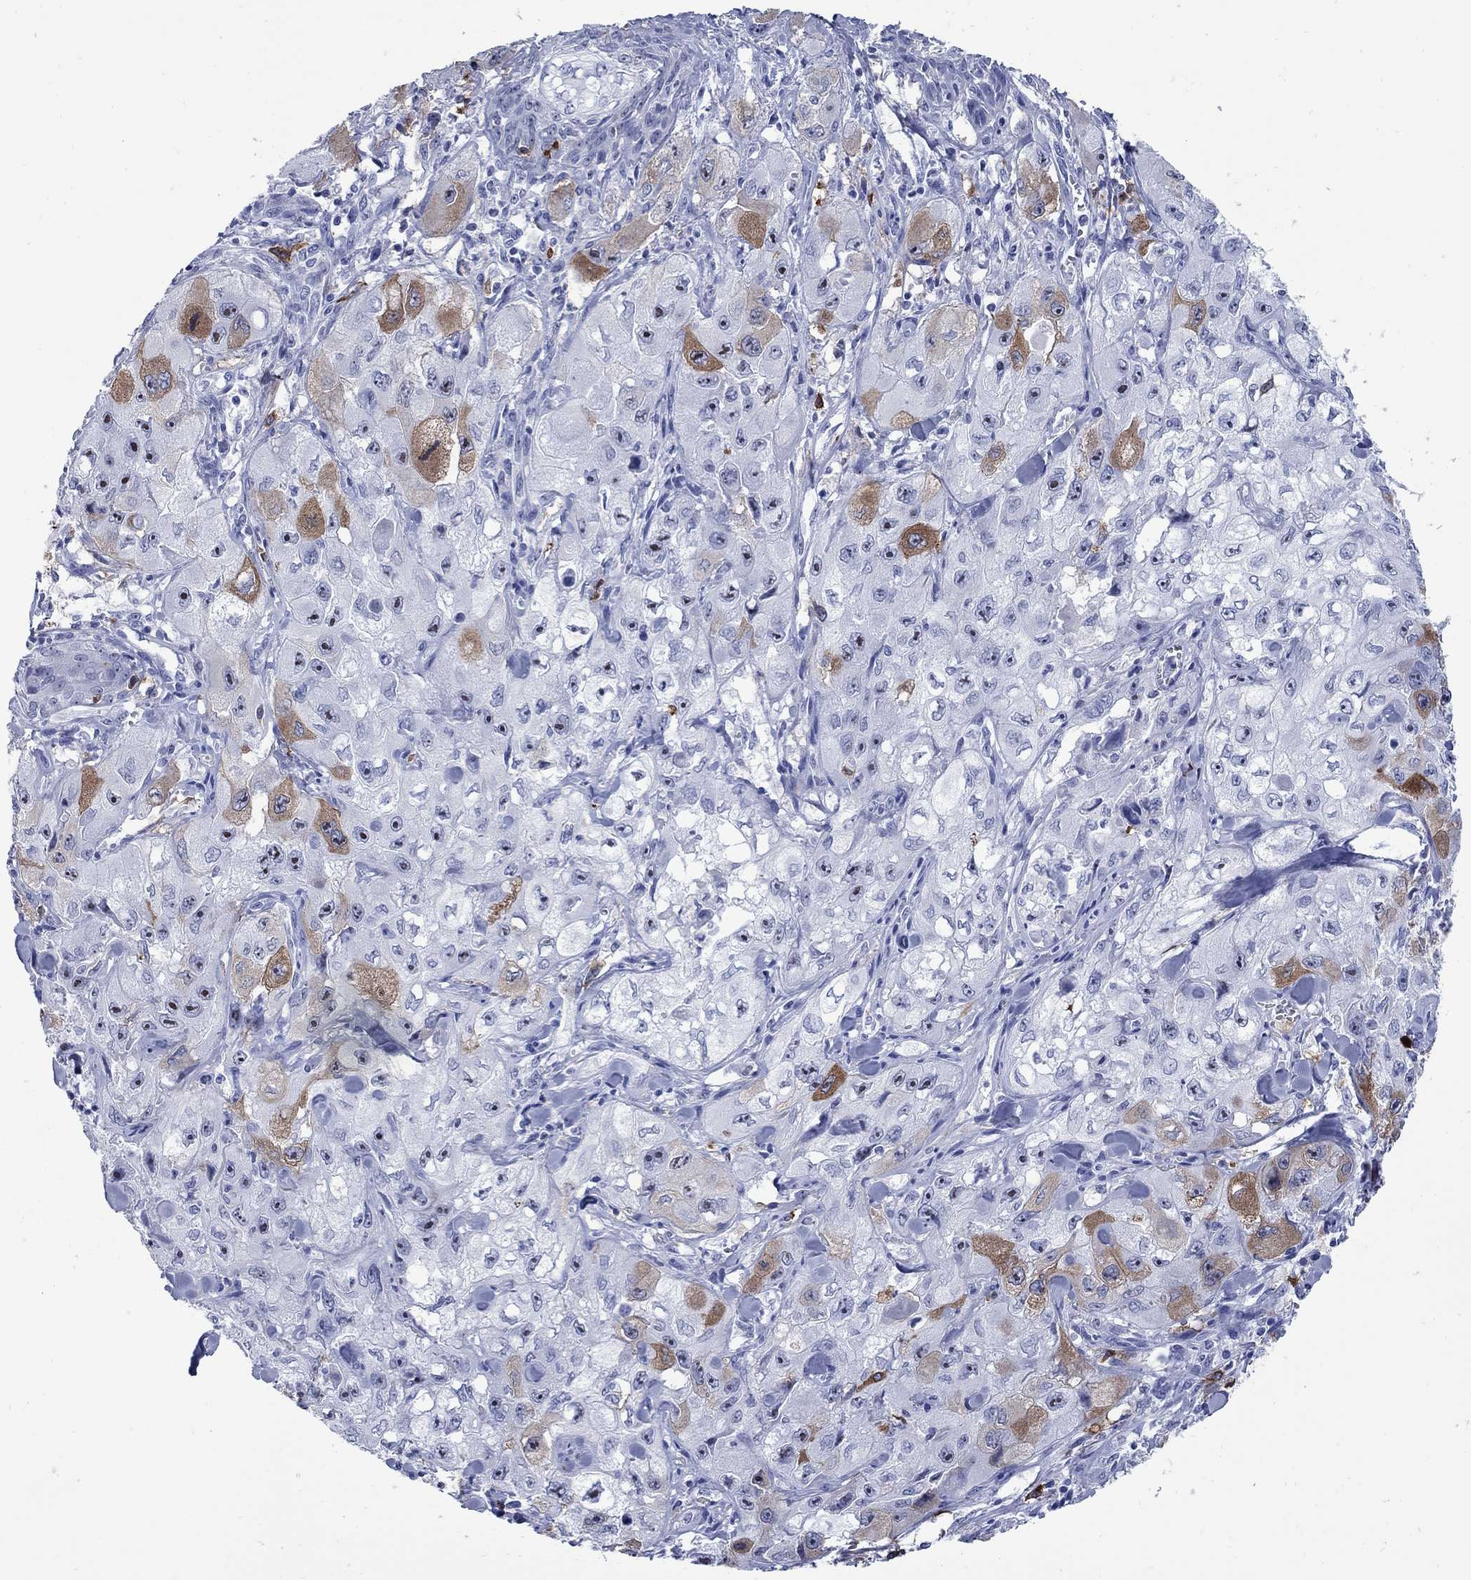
{"staining": {"intensity": "moderate", "quantity": "<25%", "location": "cytoplasmic/membranous"}, "tissue": "skin cancer", "cell_type": "Tumor cells", "image_type": "cancer", "snomed": [{"axis": "morphology", "description": "Squamous cell carcinoma, NOS"}, {"axis": "topography", "description": "Skin"}, {"axis": "topography", "description": "Subcutis"}], "caption": "Human skin cancer (squamous cell carcinoma) stained with a protein marker reveals moderate staining in tumor cells.", "gene": "TACC3", "patient": {"sex": "male", "age": 73}}